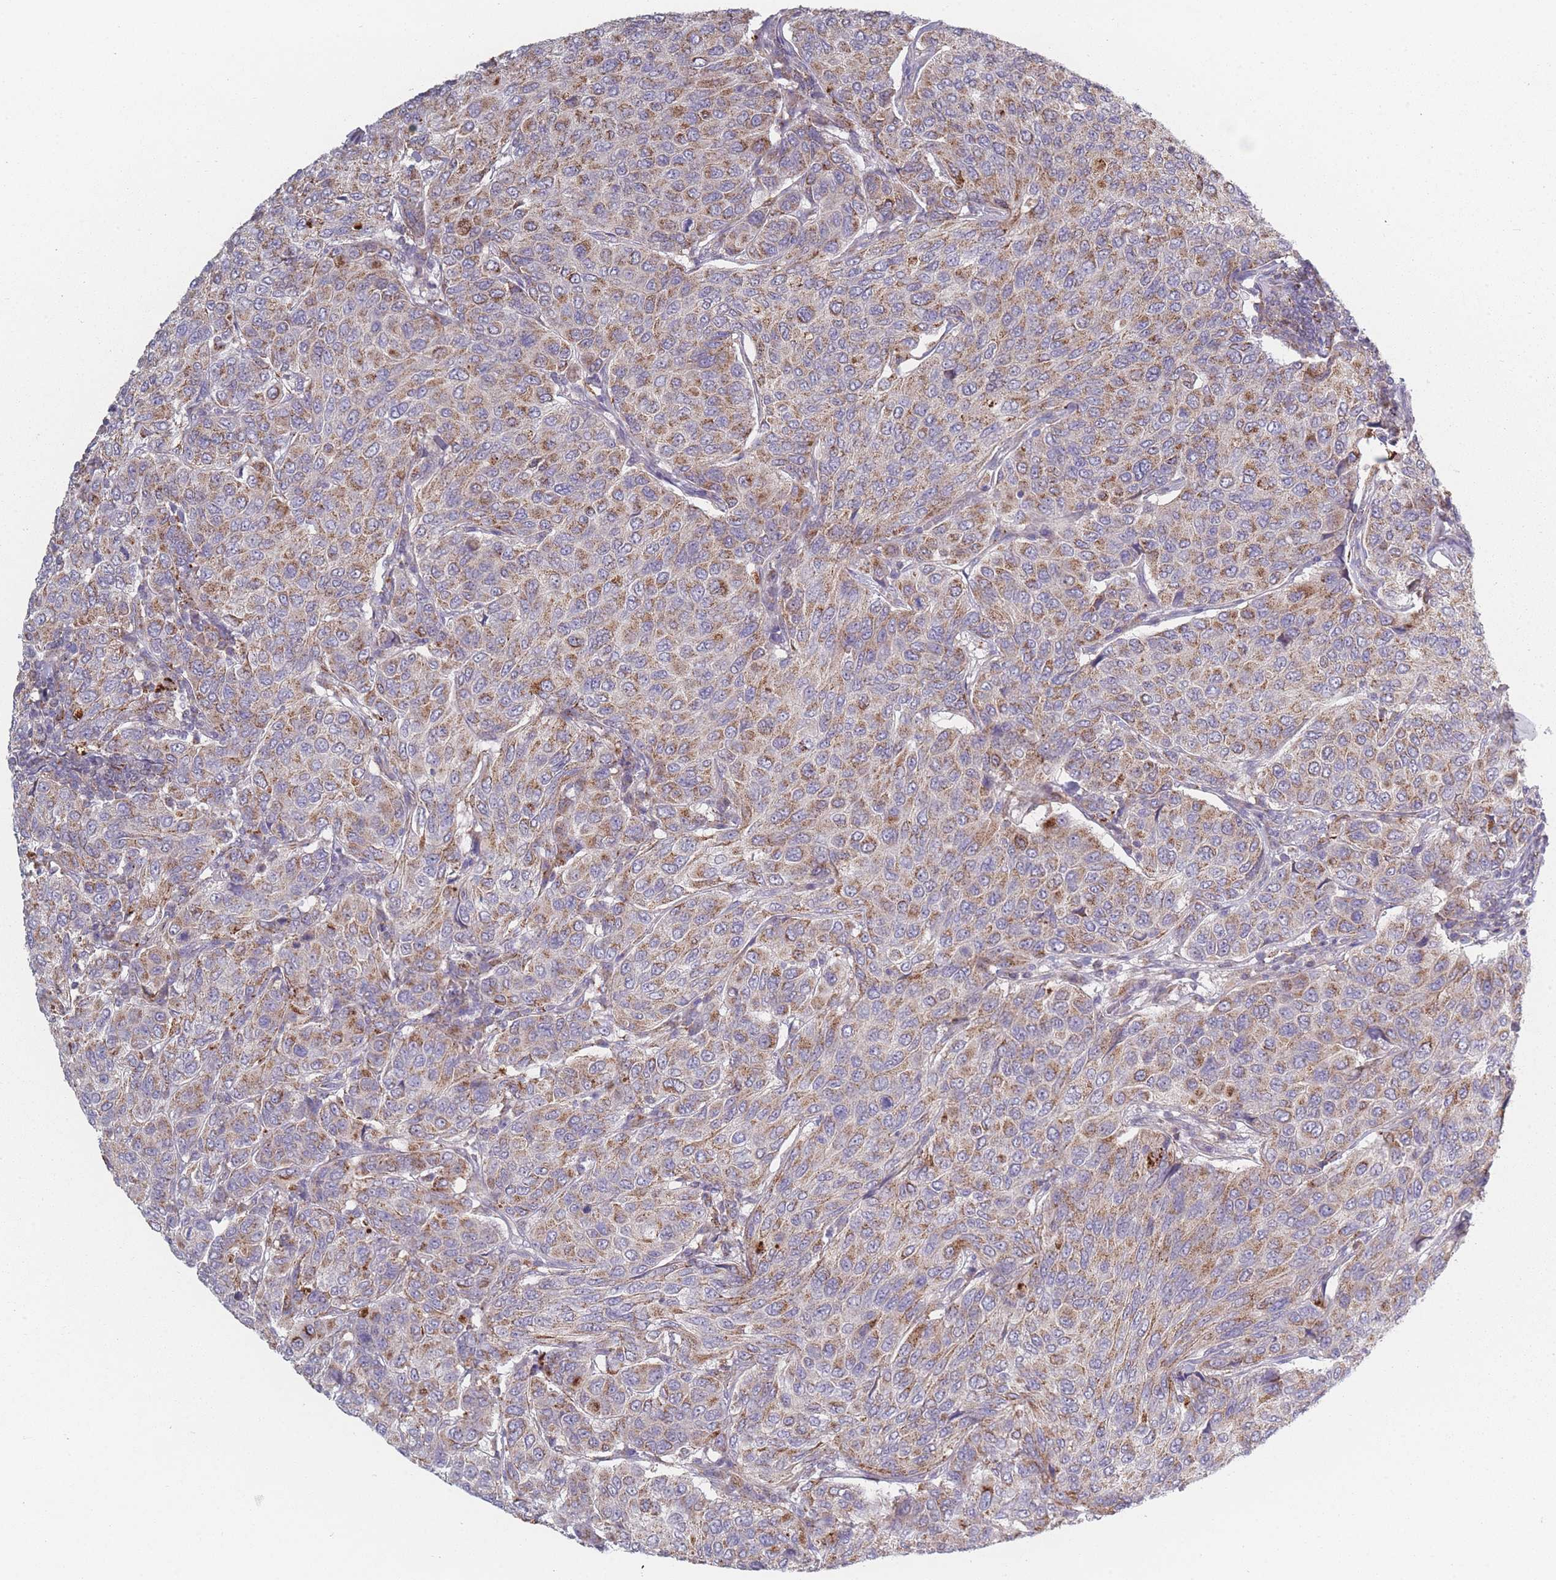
{"staining": {"intensity": "moderate", "quantity": ">75%", "location": "cytoplasmic/membranous"}, "tissue": "breast cancer", "cell_type": "Tumor cells", "image_type": "cancer", "snomed": [{"axis": "morphology", "description": "Duct carcinoma"}, {"axis": "topography", "description": "Breast"}], "caption": "Protein expression analysis of breast invasive ductal carcinoma exhibits moderate cytoplasmic/membranous expression in about >75% of tumor cells.", "gene": "PEX11B", "patient": {"sex": "female", "age": 55}}